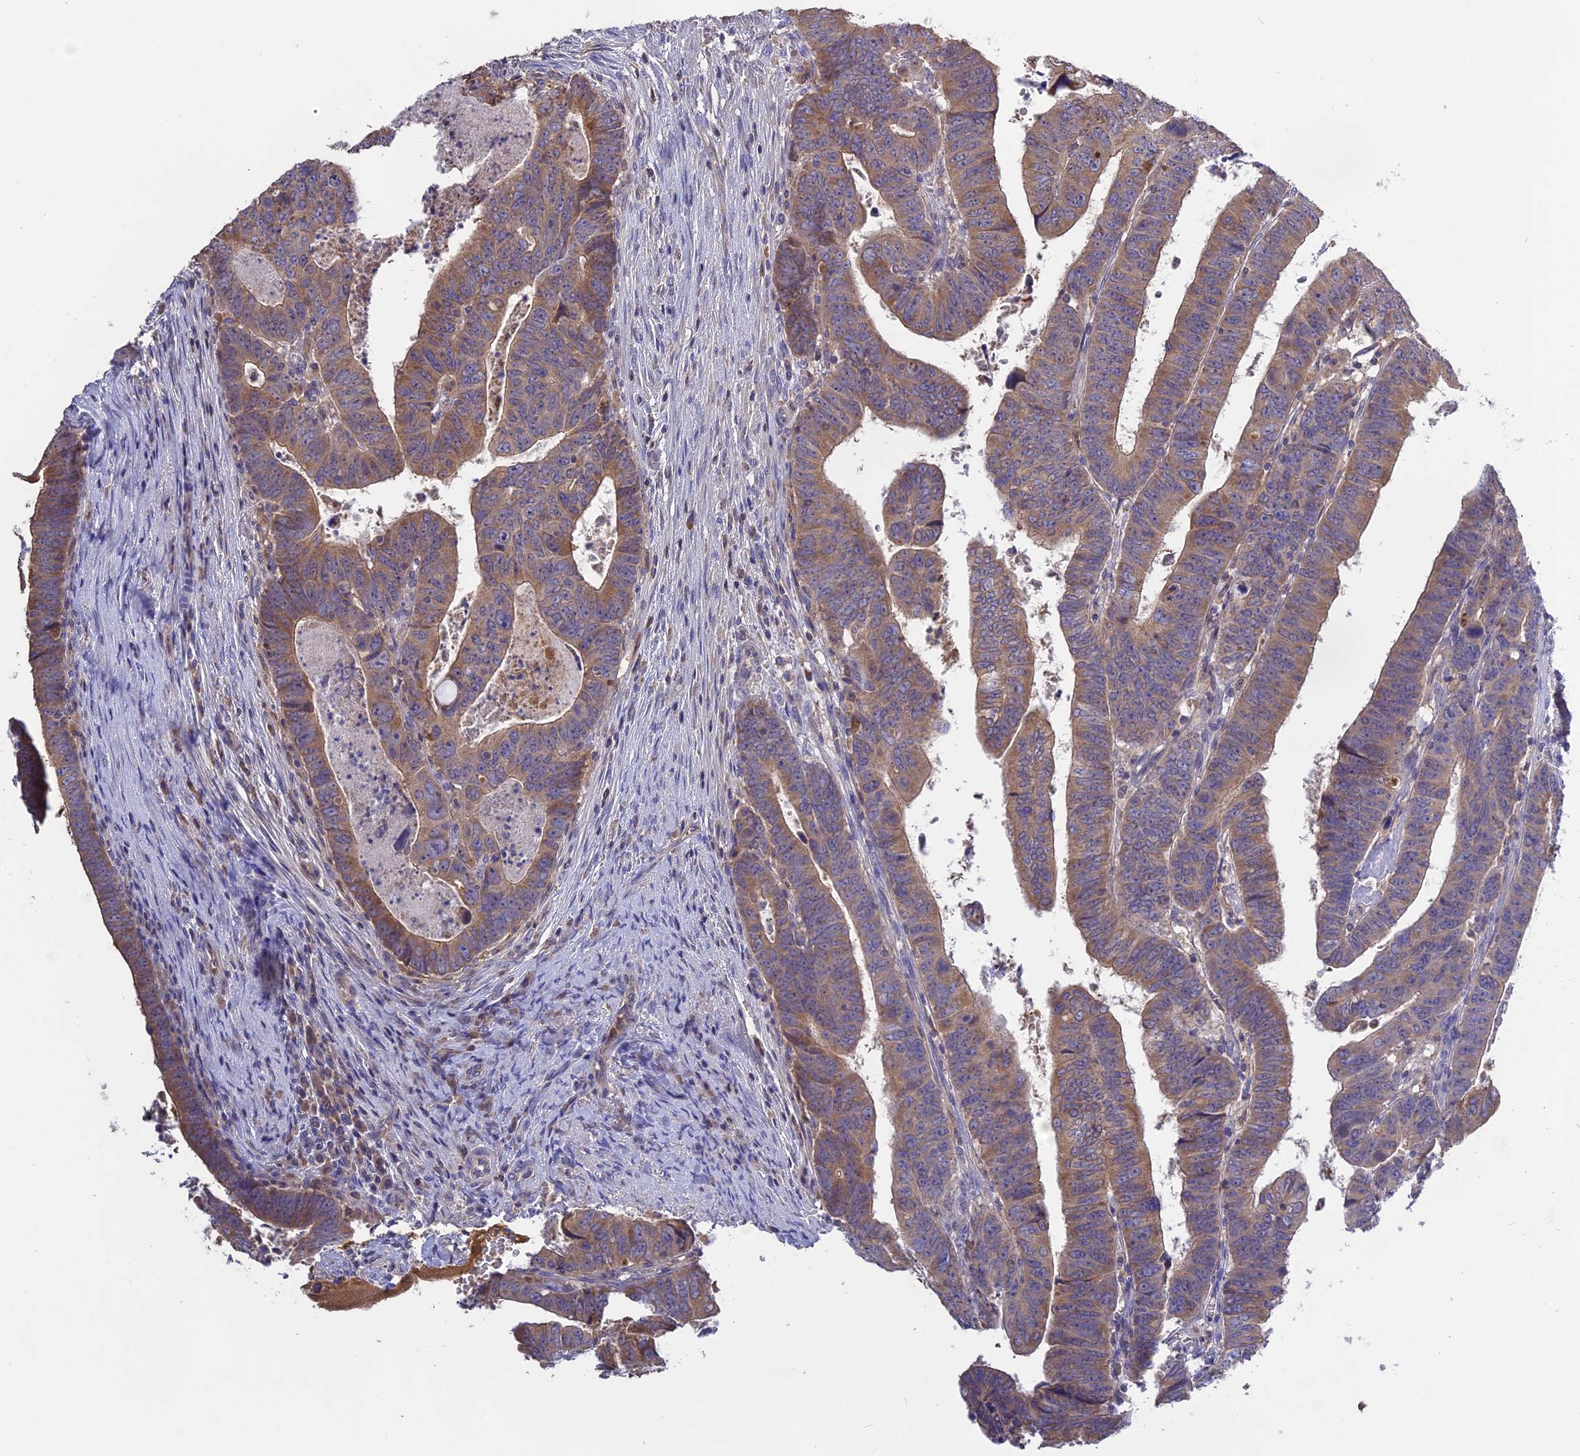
{"staining": {"intensity": "moderate", "quantity": ">75%", "location": "cytoplasmic/membranous"}, "tissue": "colorectal cancer", "cell_type": "Tumor cells", "image_type": "cancer", "snomed": [{"axis": "morphology", "description": "Normal tissue, NOS"}, {"axis": "morphology", "description": "Adenocarcinoma, NOS"}, {"axis": "topography", "description": "Rectum"}], "caption": "IHC staining of adenocarcinoma (colorectal), which reveals medium levels of moderate cytoplasmic/membranous staining in about >75% of tumor cells indicating moderate cytoplasmic/membranous protein staining. The staining was performed using DAB (brown) for protein detection and nuclei were counterstained in hematoxylin (blue).", "gene": "NUDT8", "patient": {"sex": "female", "age": 65}}